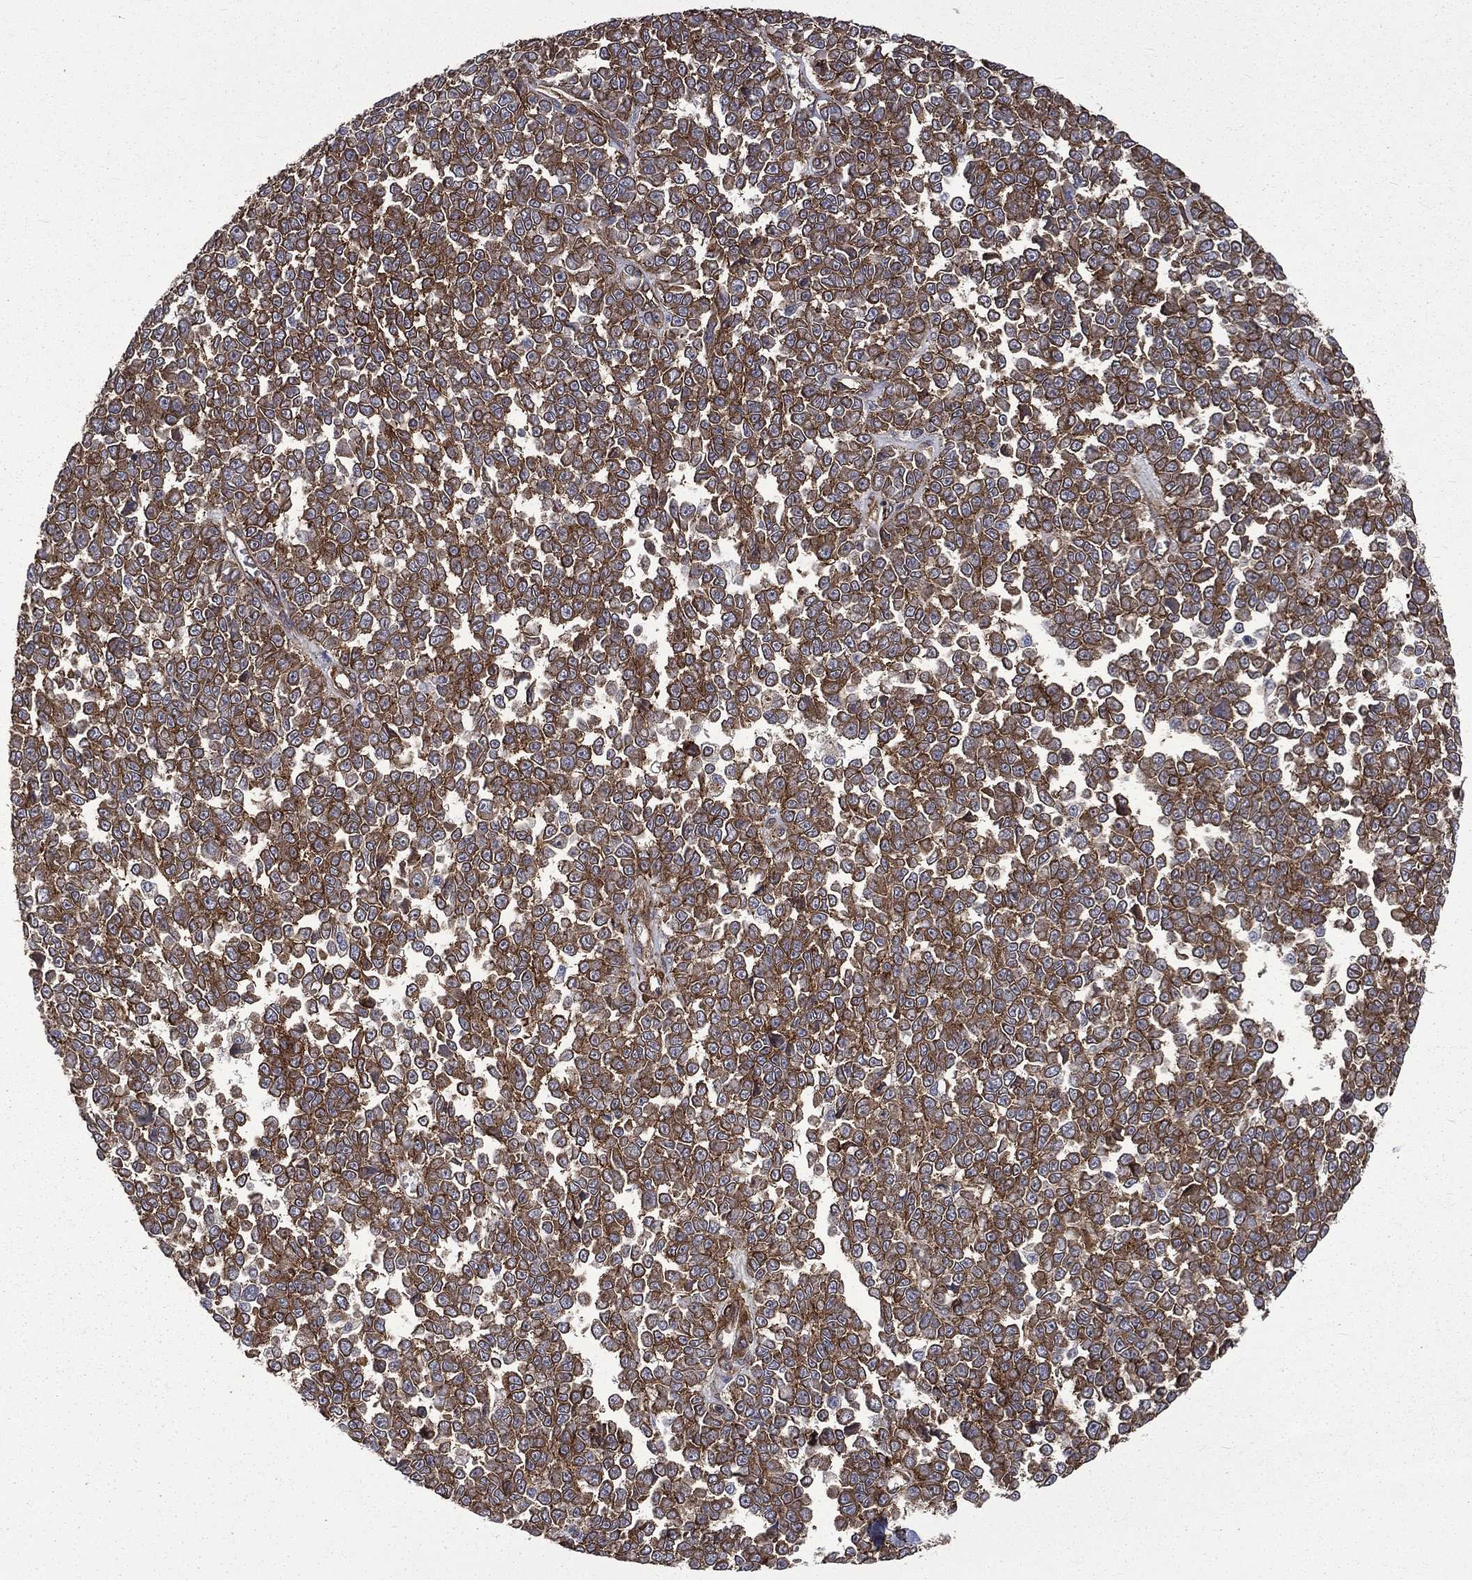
{"staining": {"intensity": "strong", "quantity": ">75%", "location": "cytoplasmic/membranous"}, "tissue": "melanoma", "cell_type": "Tumor cells", "image_type": "cancer", "snomed": [{"axis": "morphology", "description": "Malignant melanoma, NOS"}, {"axis": "topography", "description": "Skin"}], "caption": "Strong cytoplasmic/membranous expression is present in approximately >75% of tumor cells in malignant melanoma.", "gene": "PPFIBP1", "patient": {"sex": "female", "age": 95}}